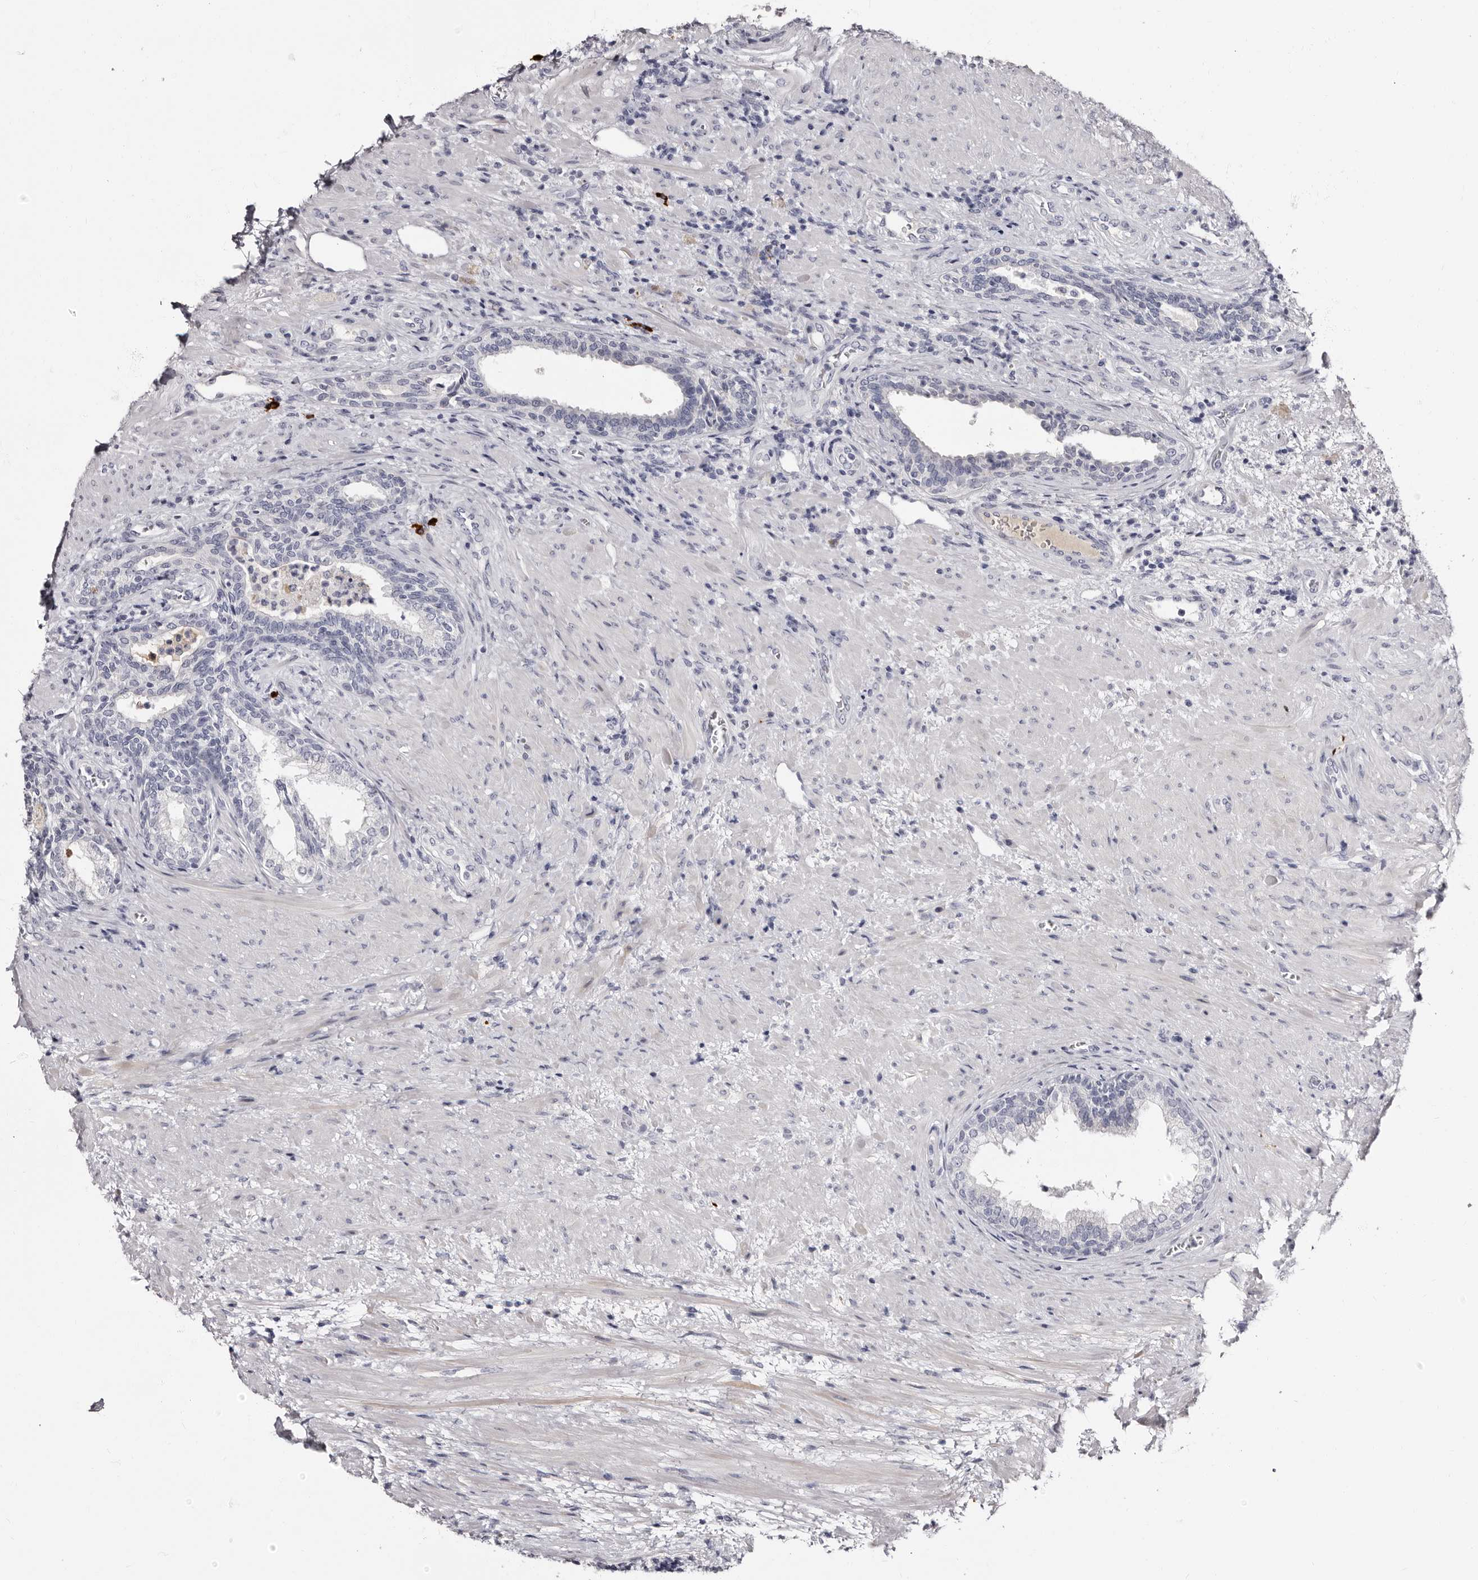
{"staining": {"intensity": "negative", "quantity": "none", "location": "none"}, "tissue": "prostate", "cell_type": "Glandular cells", "image_type": "normal", "snomed": [{"axis": "morphology", "description": "Normal tissue, NOS"}, {"axis": "topography", "description": "Prostate"}], "caption": "An immunohistochemistry (IHC) micrograph of unremarkable prostate is shown. There is no staining in glandular cells of prostate. (Immunohistochemistry (ihc), brightfield microscopy, high magnification).", "gene": "TBC1D22B", "patient": {"sex": "male", "age": 76}}